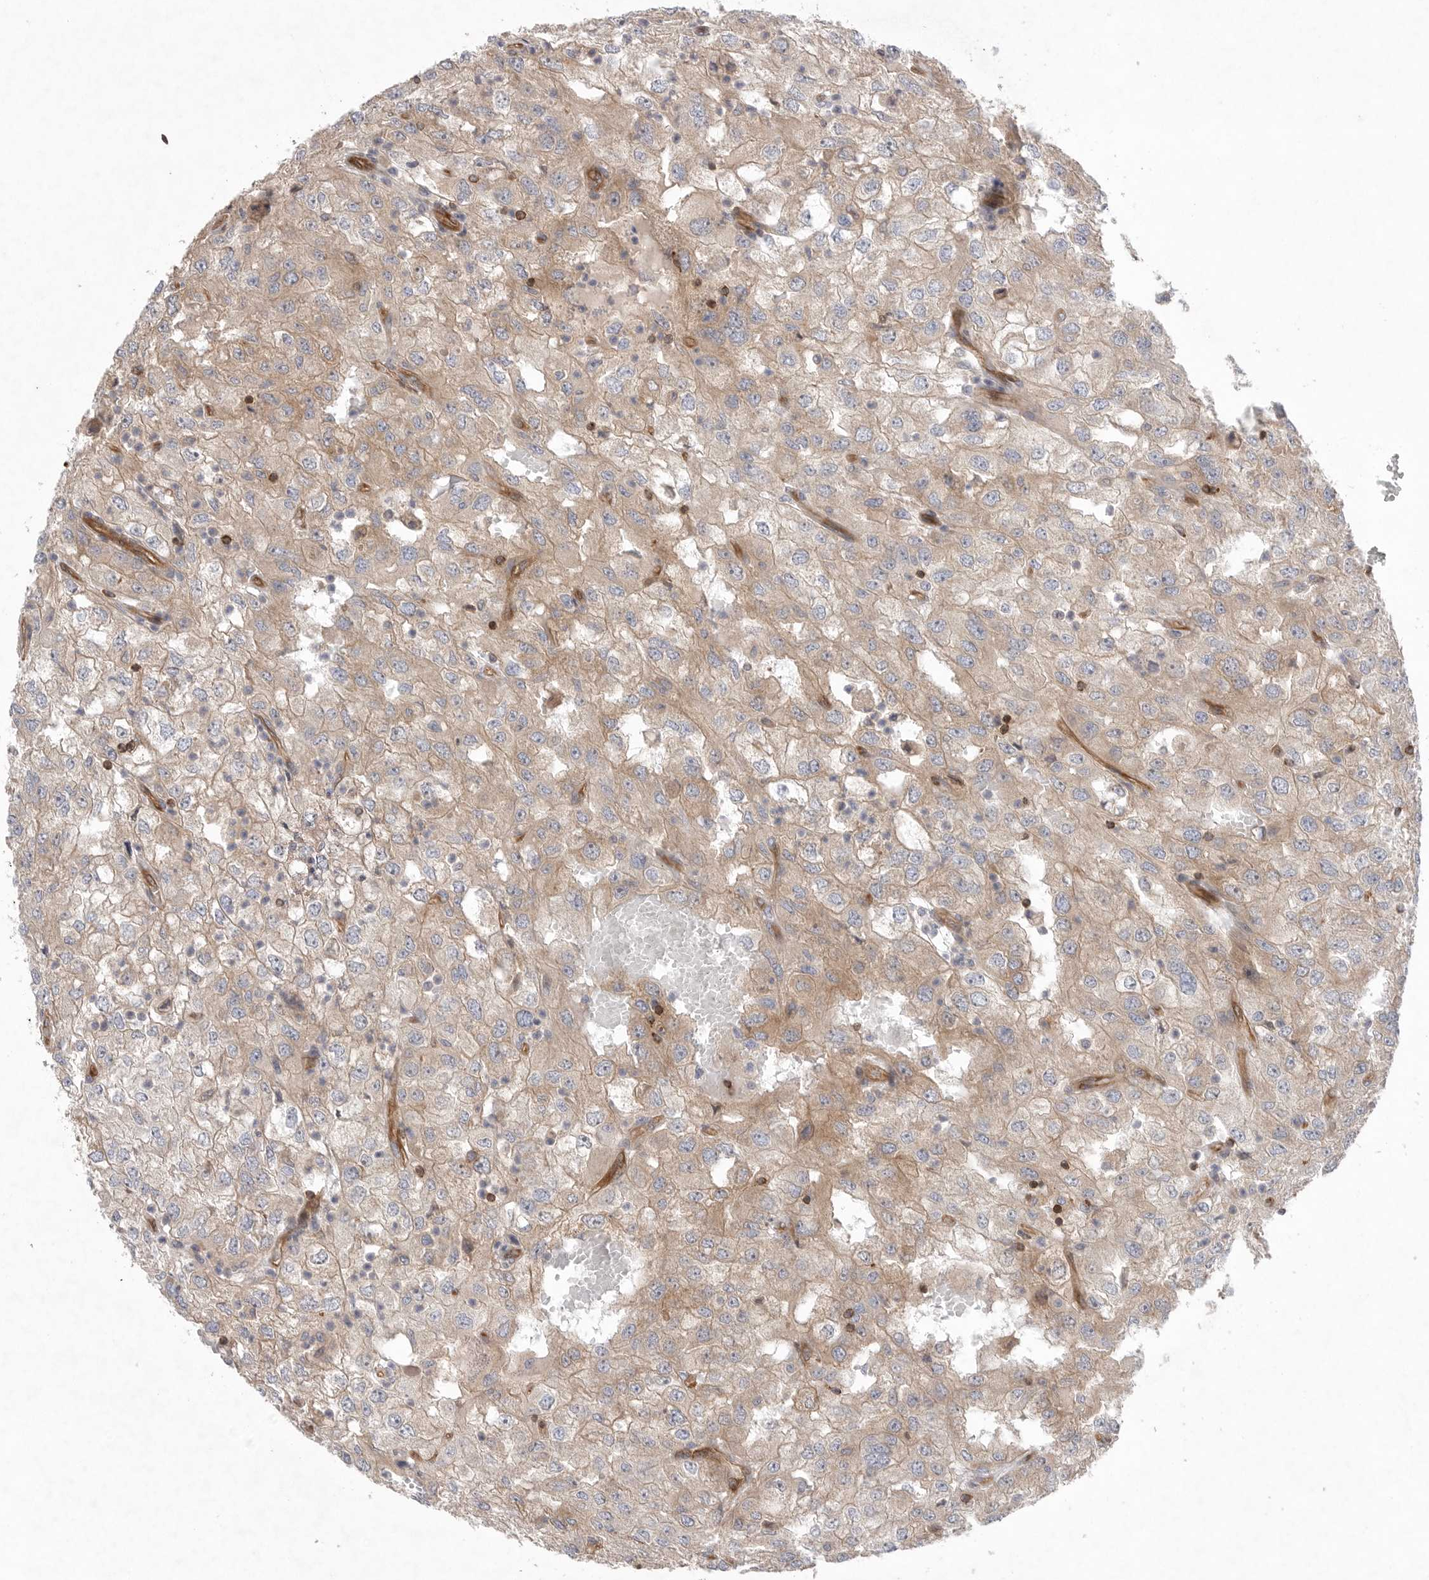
{"staining": {"intensity": "weak", "quantity": ">75%", "location": "cytoplasmic/membranous"}, "tissue": "renal cancer", "cell_type": "Tumor cells", "image_type": "cancer", "snomed": [{"axis": "morphology", "description": "Adenocarcinoma, NOS"}, {"axis": "topography", "description": "Kidney"}], "caption": "This histopathology image shows immunohistochemistry staining of renal cancer (adenocarcinoma), with low weak cytoplasmic/membranous staining in about >75% of tumor cells.", "gene": "PRKCH", "patient": {"sex": "female", "age": 54}}